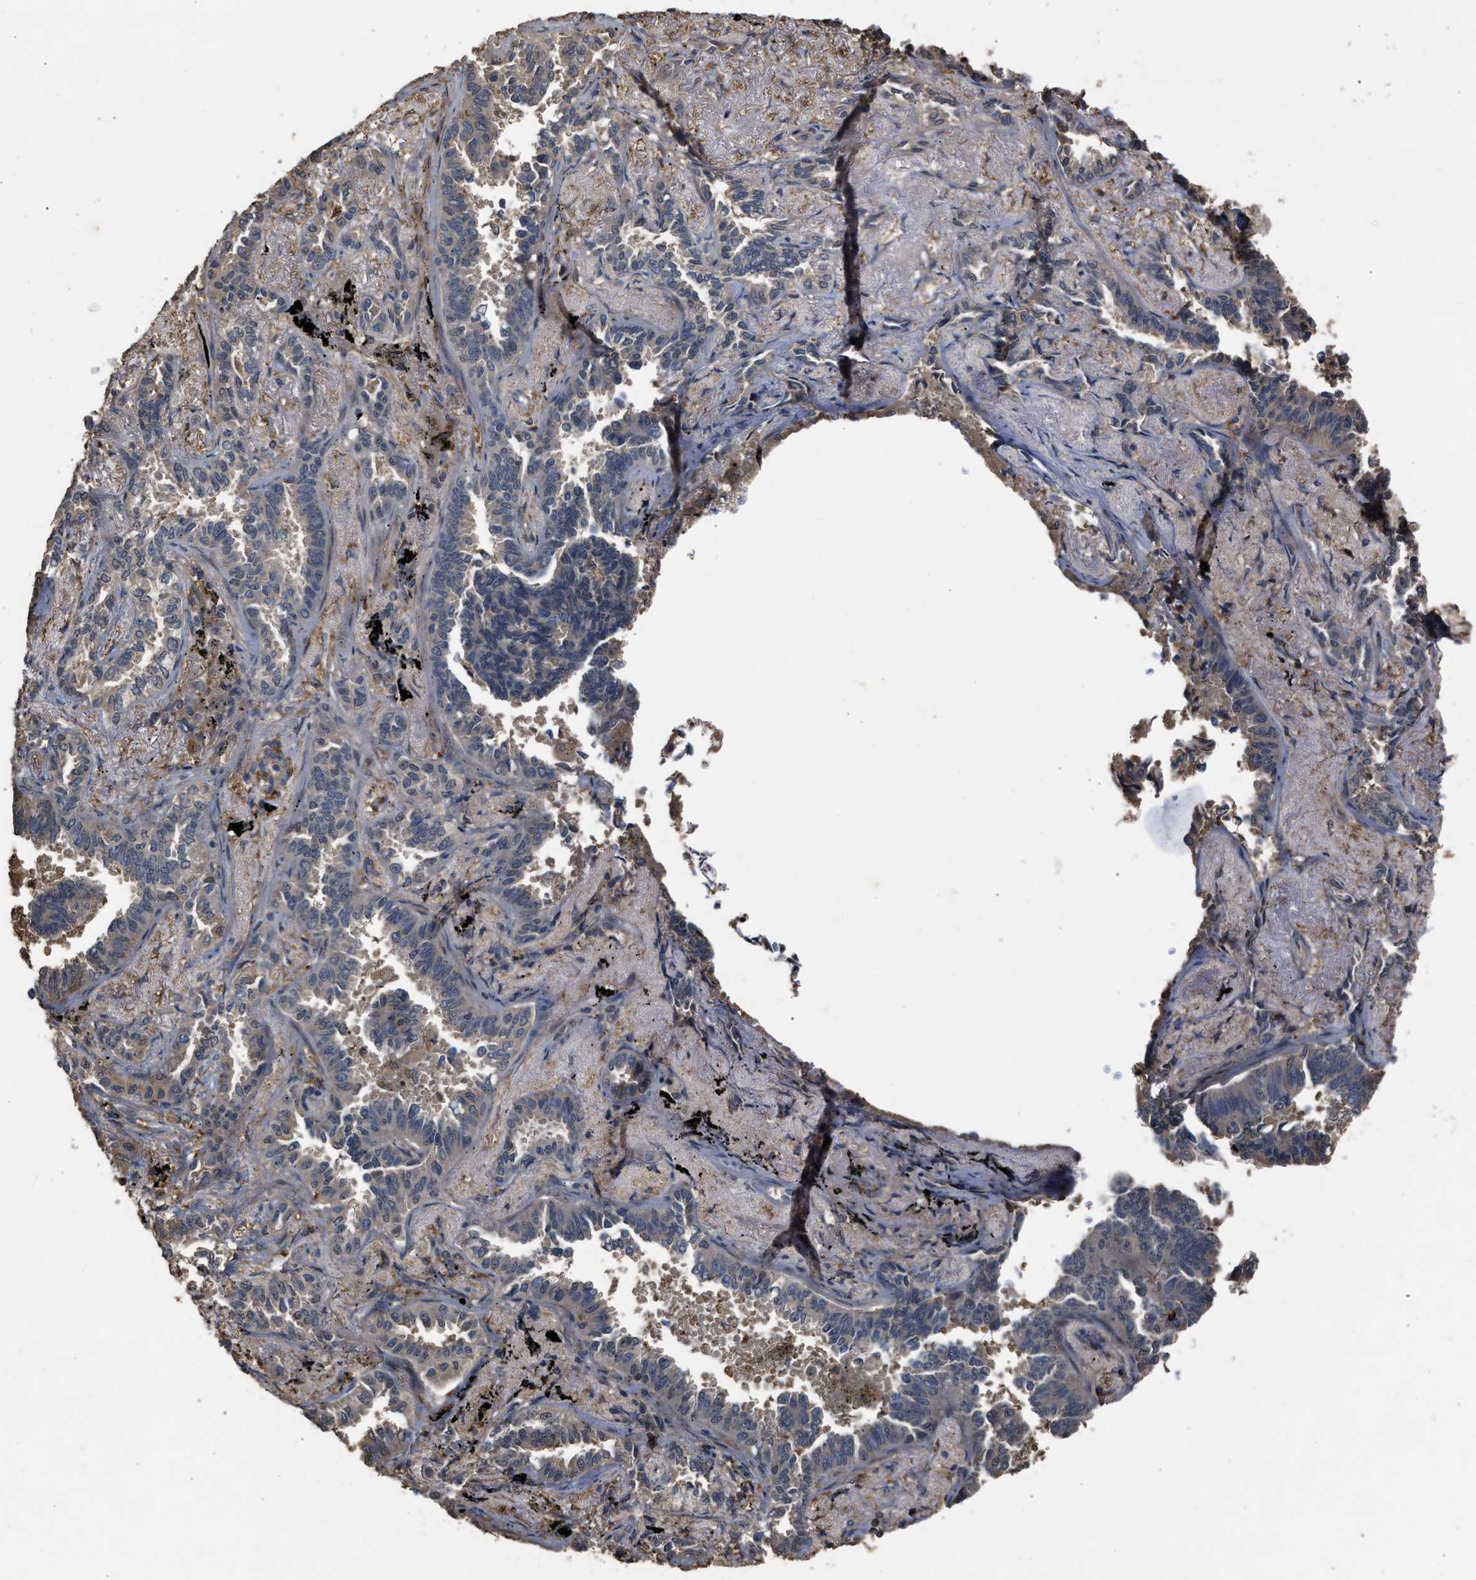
{"staining": {"intensity": "negative", "quantity": "none", "location": "none"}, "tissue": "lung cancer", "cell_type": "Tumor cells", "image_type": "cancer", "snomed": [{"axis": "morphology", "description": "Adenocarcinoma, NOS"}, {"axis": "topography", "description": "Lung"}], "caption": "Micrograph shows no significant protein expression in tumor cells of adenocarcinoma (lung). (DAB (3,3'-diaminobenzidine) immunohistochemistry (IHC) visualized using brightfield microscopy, high magnification).", "gene": "ARHGDIA", "patient": {"sex": "male", "age": 59}}